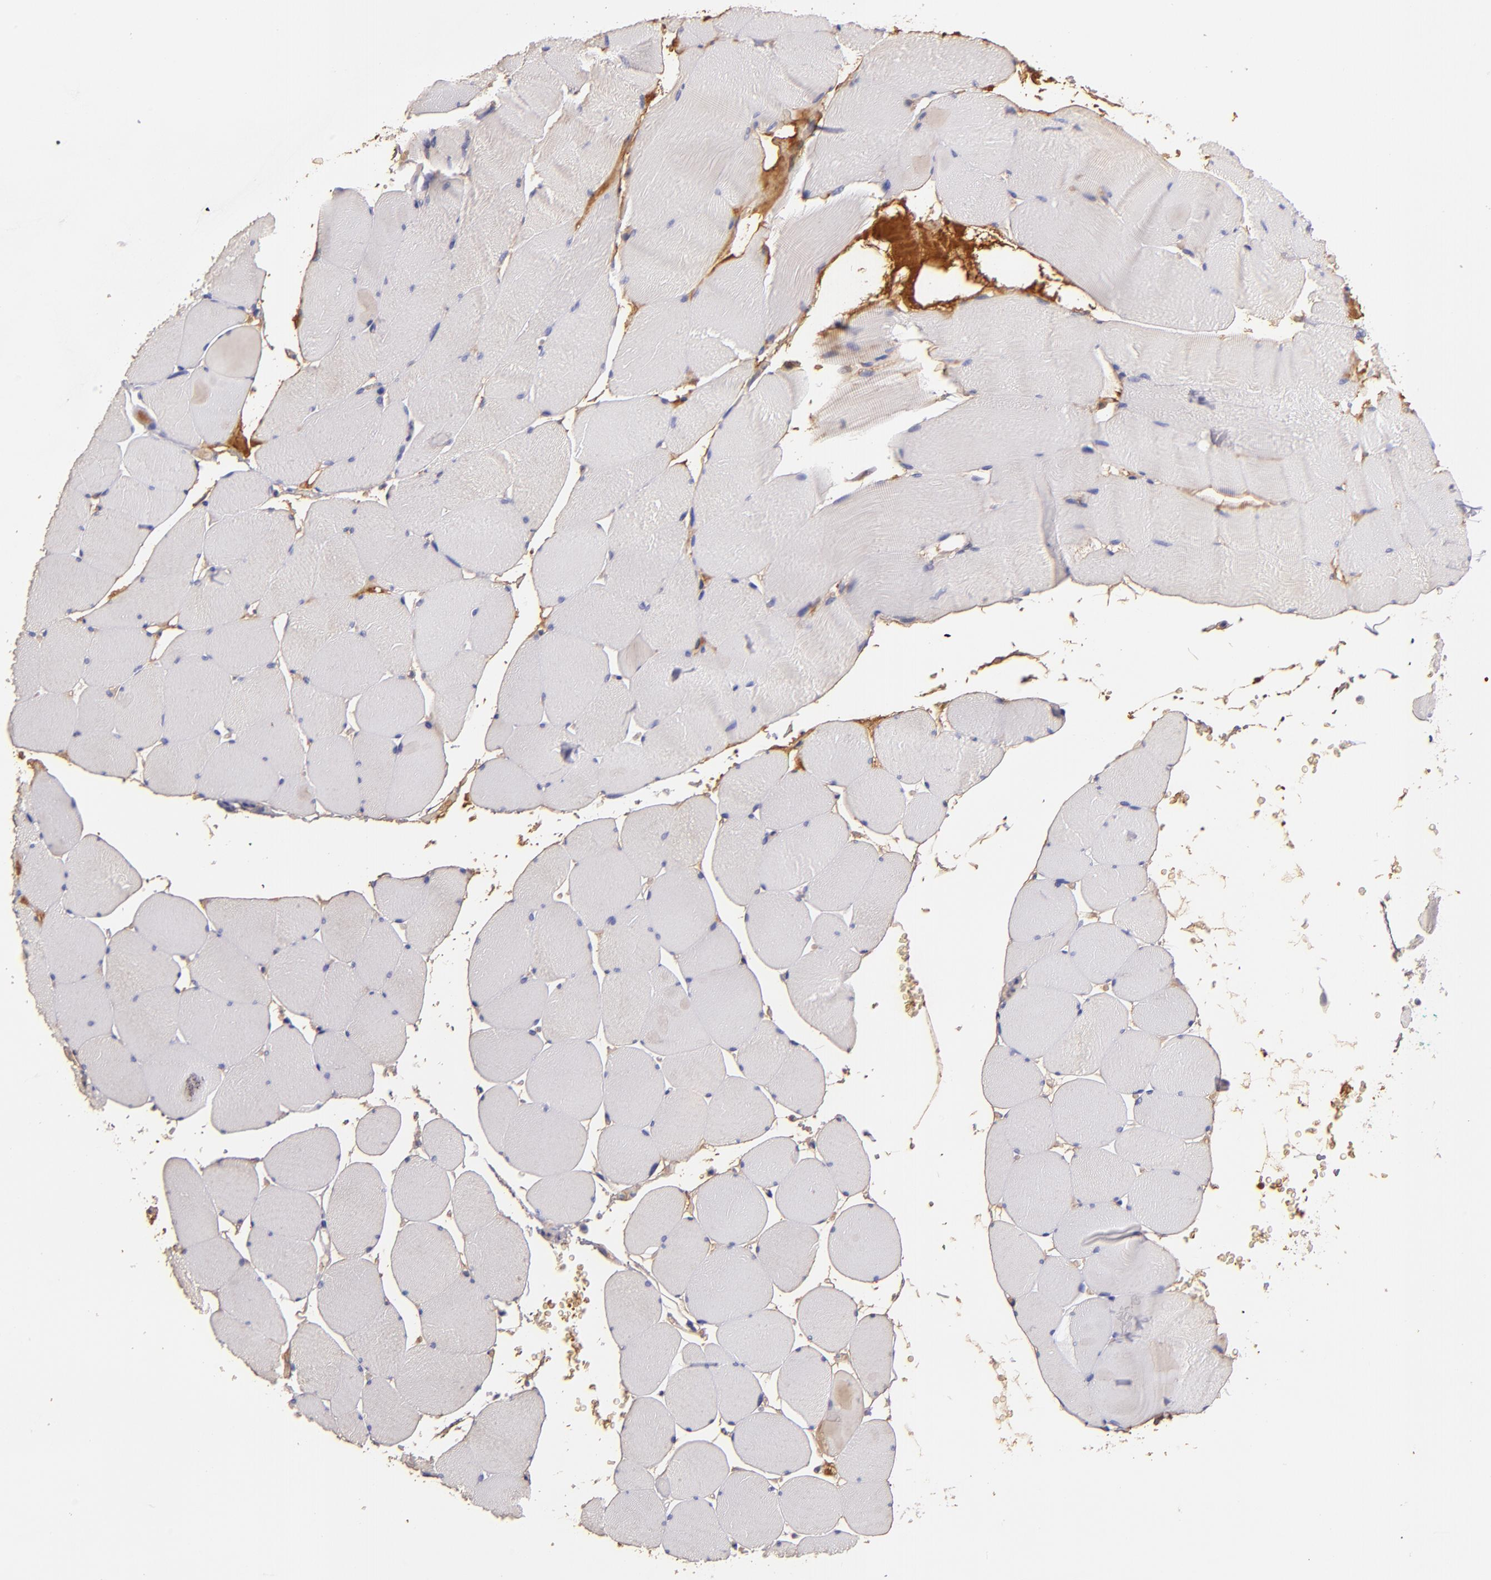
{"staining": {"intensity": "negative", "quantity": "none", "location": "none"}, "tissue": "skeletal muscle", "cell_type": "Myocytes", "image_type": "normal", "snomed": [{"axis": "morphology", "description": "Normal tissue, NOS"}, {"axis": "topography", "description": "Skeletal muscle"}], "caption": "Immunohistochemistry (IHC) of unremarkable human skeletal muscle shows no positivity in myocytes.", "gene": "SERPINC1", "patient": {"sex": "male", "age": 62}}